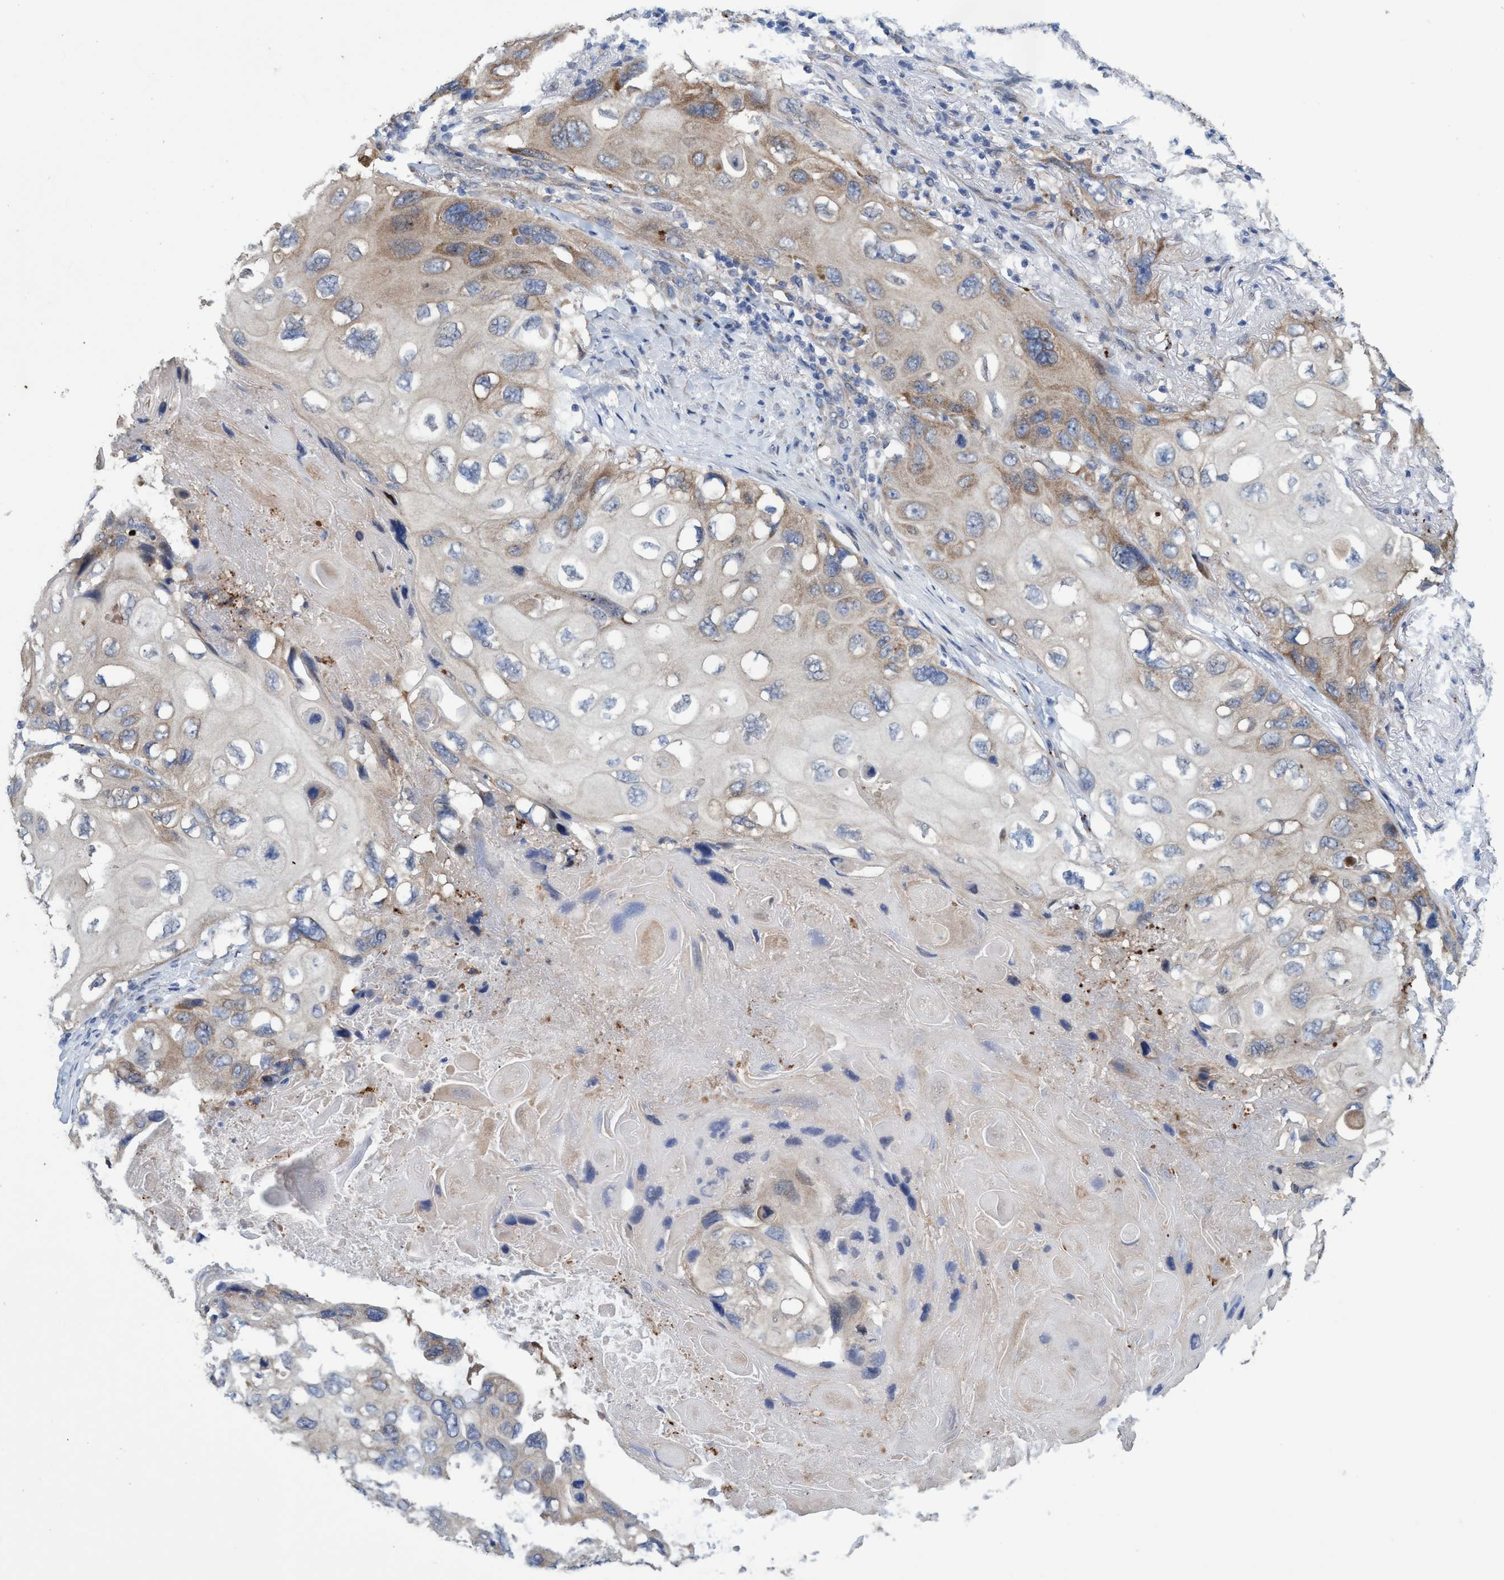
{"staining": {"intensity": "weak", "quantity": "25%-75%", "location": "cytoplasmic/membranous"}, "tissue": "lung cancer", "cell_type": "Tumor cells", "image_type": "cancer", "snomed": [{"axis": "morphology", "description": "Squamous cell carcinoma, NOS"}, {"axis": "topography", "description": "Lung"}], "caption": "This micrograph displays immunohistochemistry staining of lung cancer, with low weak cytoplasmic/membranous staining in approximately 25%-75% of tumor cells.", "gene": "BBS9", "patient": {"sex": "female", "age": 73}}